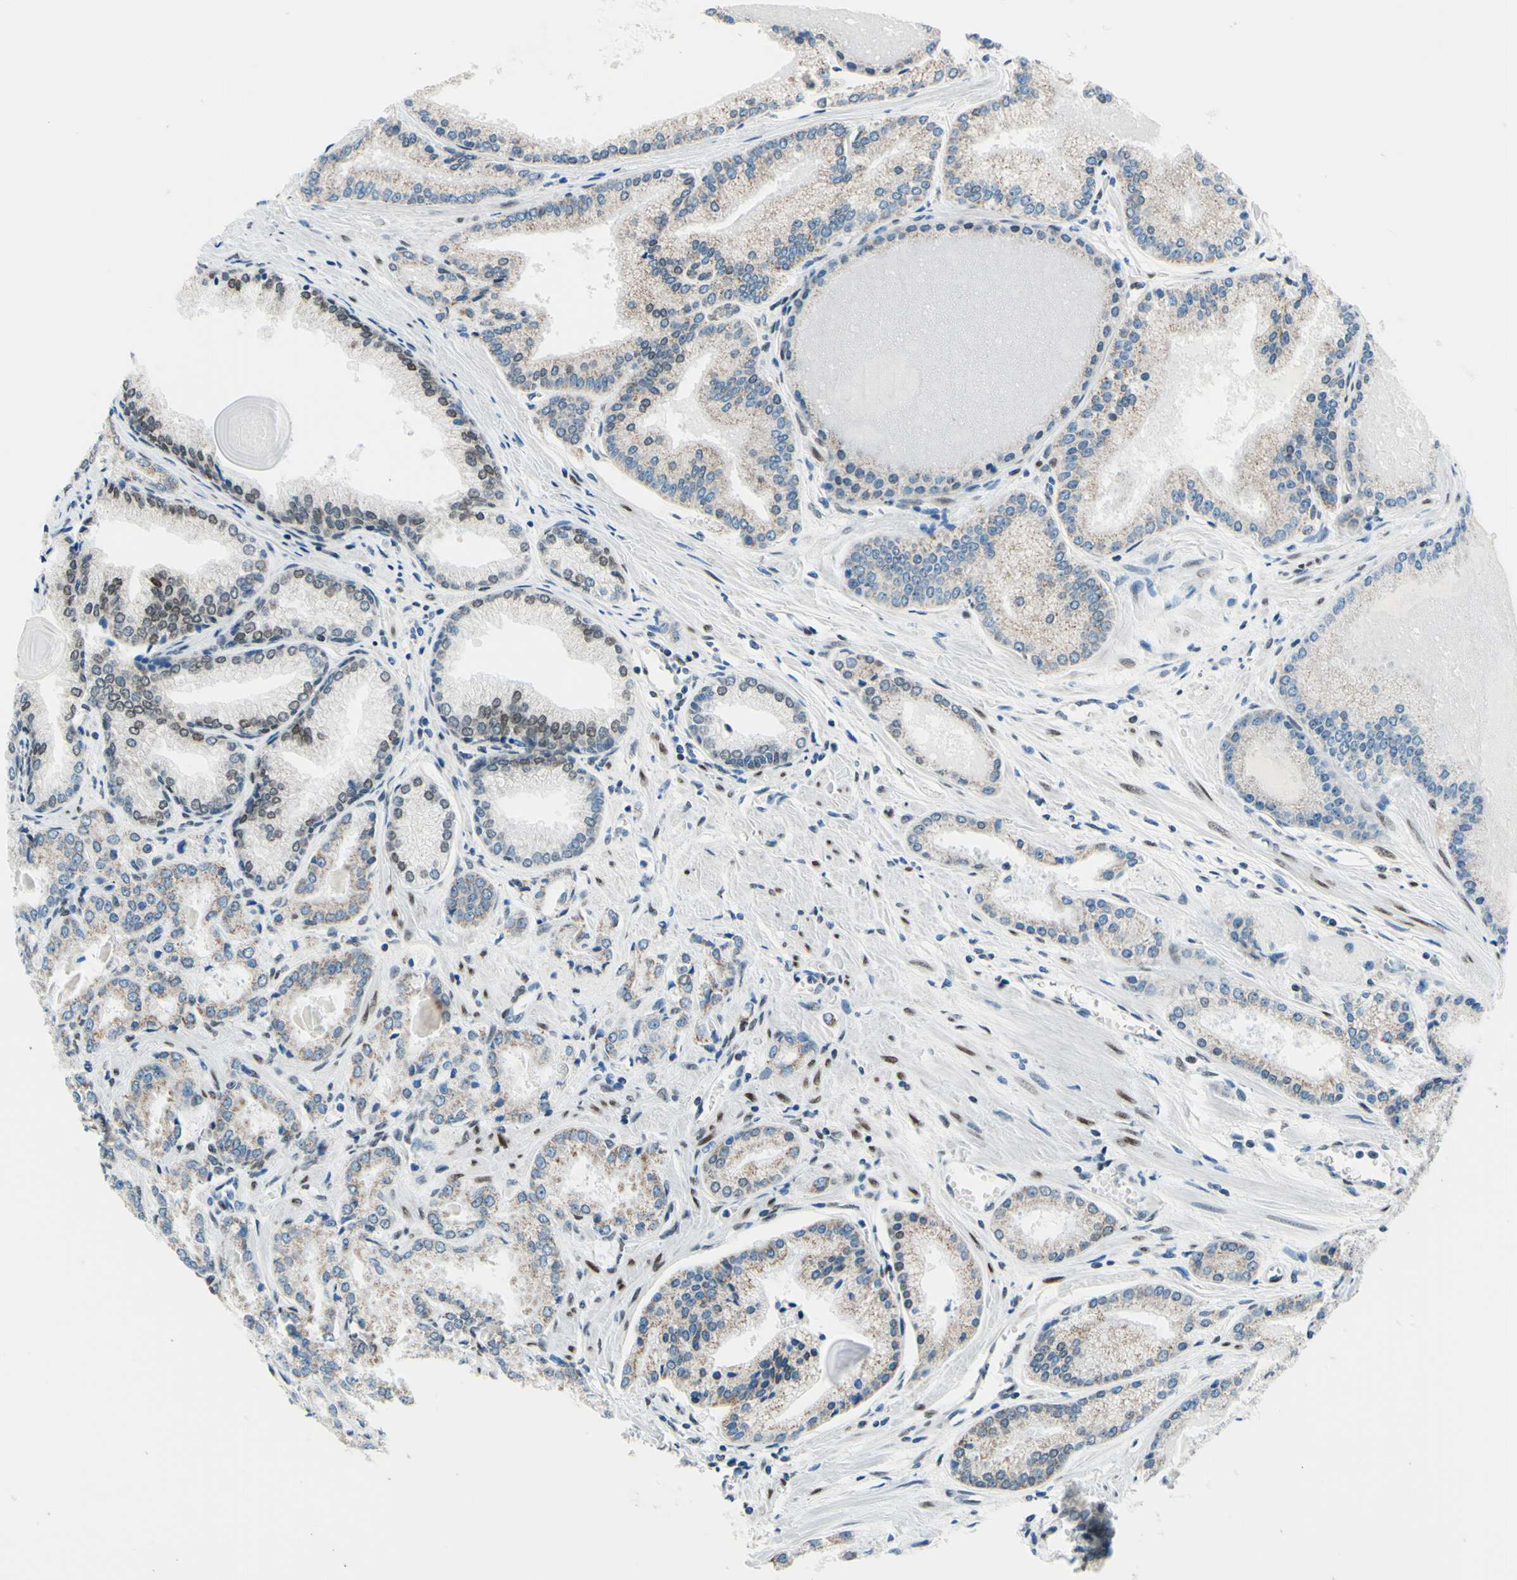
{"staining": {"intensity": "weak", "quantity": "25%-75%", "location": "cytoplasmic/membranous"}, "tissue": "prostate cancer", "cell_type": "Tumor cells", "image_type": "cancer", "snomed": [{"axis": "morphology", "description": "Adenocarcinoma, Low grade"}, {"axis": "topography", "description": "Prostate"}], "caption": "Human prostate adenocarcinoma (low-grade) stained for a protein (brown) demonstrates weak cytoplasmic/membranous positive expression in approximately 25%-75% of tumor cells.", "gene": "CBX7", "patient": {"sex": "male", "age": 59}}